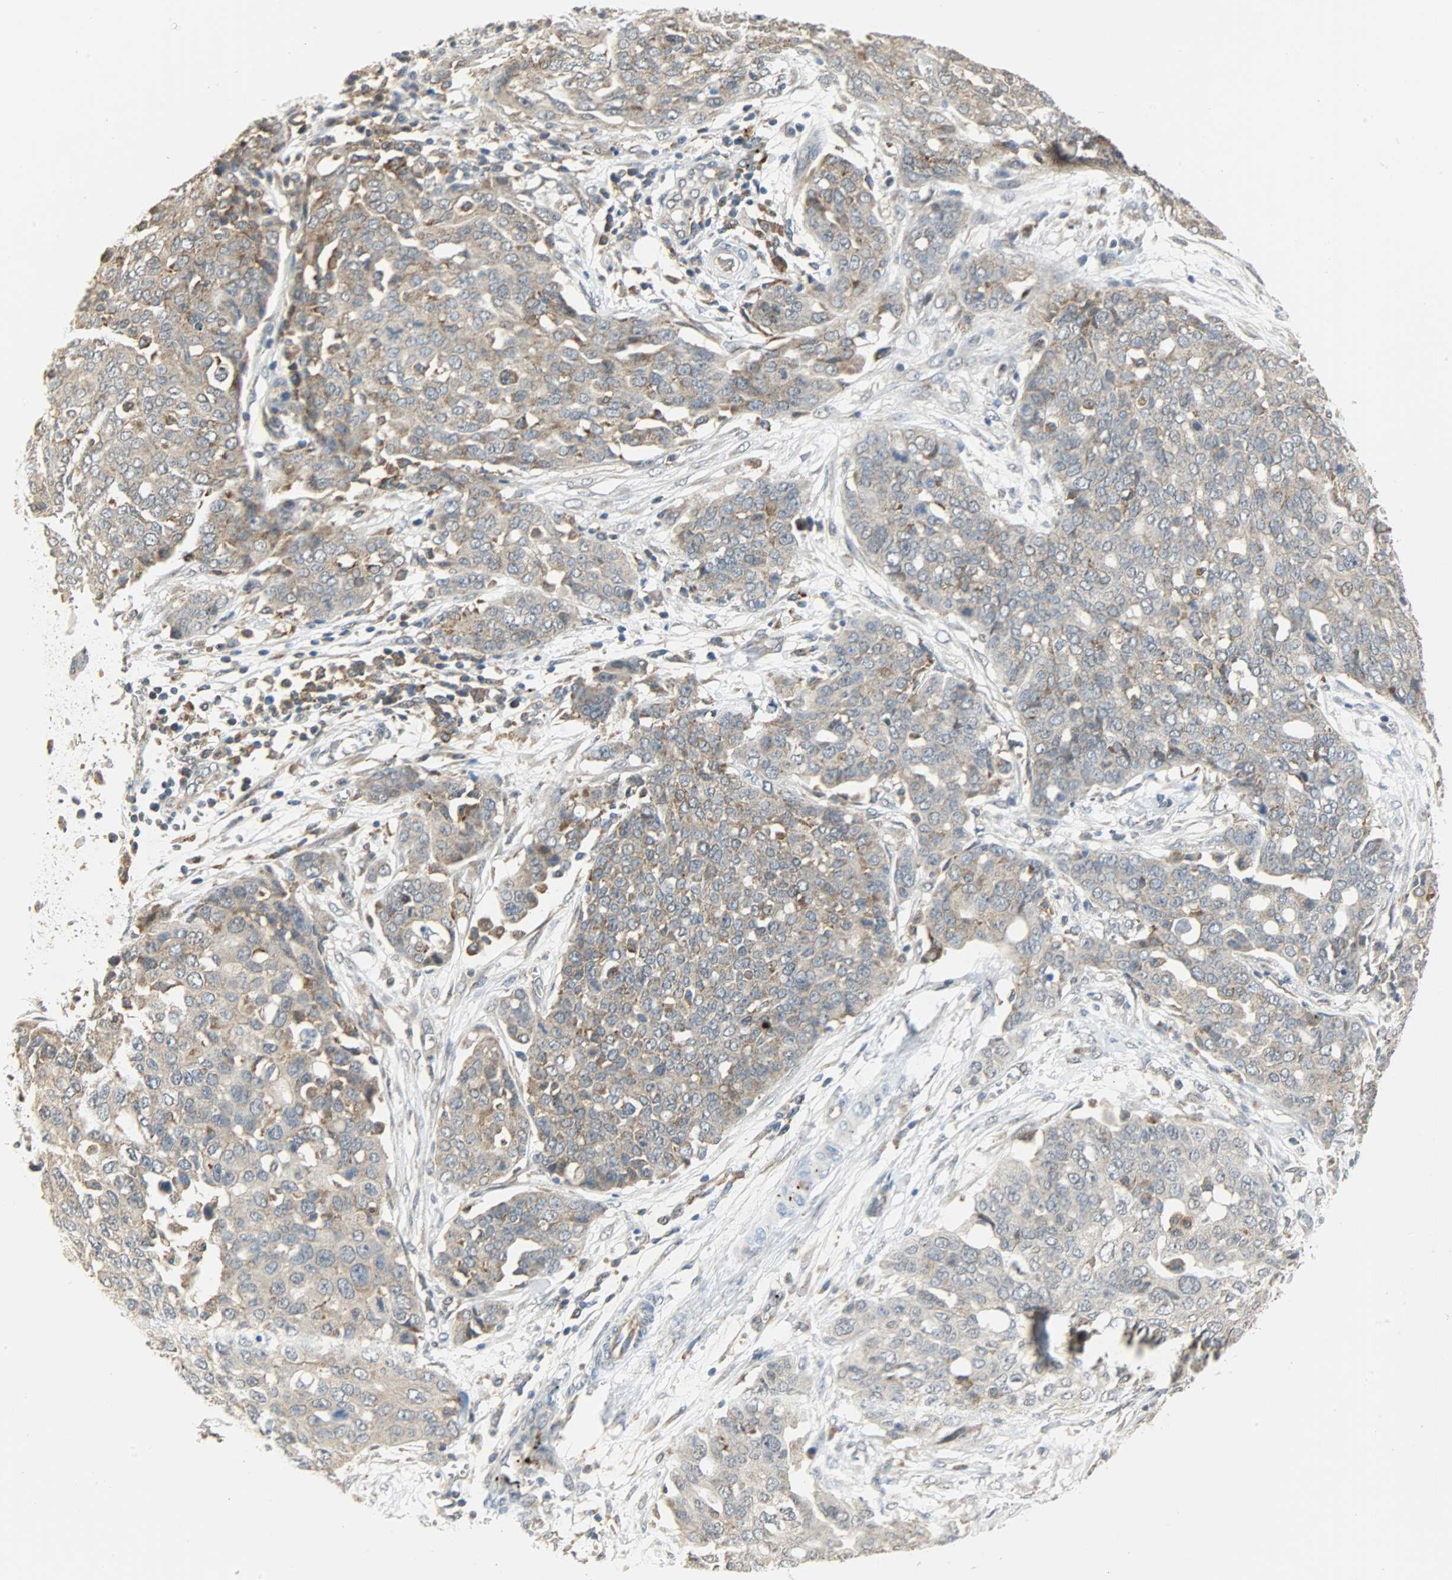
{"staining": {"intensity": "moderate", "quantity": "25%-75%", "location": "cytoplasmic/membranous"}, "tissue": "ovarian cancer", "cell_type": "Tumor cells", "image_type": "cancer", "snomed": [{"axis": "morphology", "description": "Cystadenocarcinoma, serous, NOS"}, {"axis": "topography", "description": "Soft tissue"}, {"axis": "topography", "description": "Ovary"}], "caption": "Immunohistochemical staining of ovarian cancer displays medium levels of moderate cytoplasmic/membranous staining in about 25%-75% of tumor cells.", "gene": "GIT2", "patient": {"sex": "female", "age": 57}}